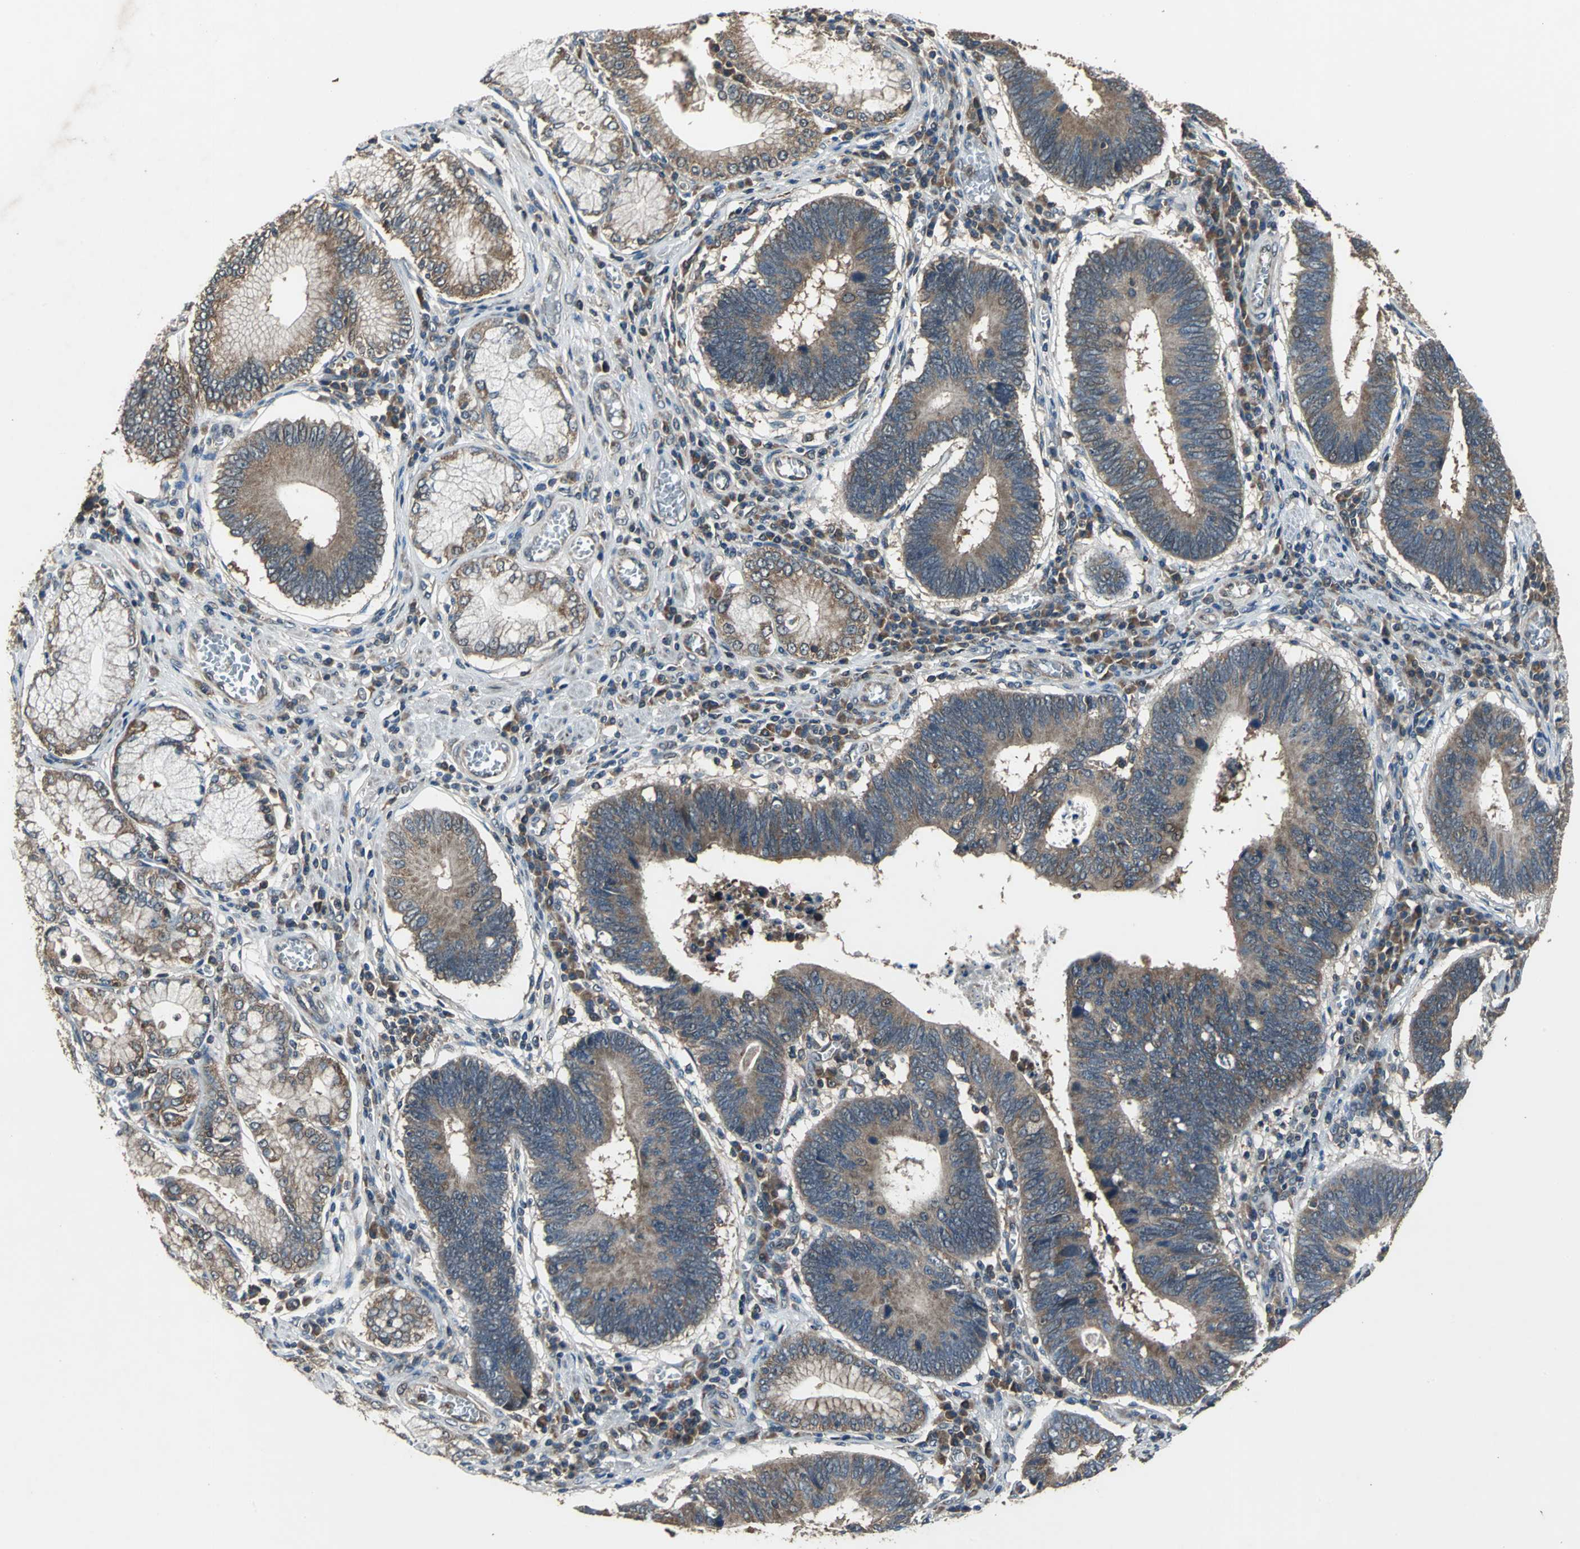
{"staining": {"intensity": "strong", "quantity": ">75%", "location": "cytoplasmic/membranous"}, "tissue": "stomach cancer", "cell_type": "Tumor cells", "image_type": "cancer", "snomed": [{"axis": "morphology", "description": "Adenocarcinoma, NOS"}, {"axis": "topography", "description": "Stomach"}], "caption": "Immunohistochemical staining of stomach cancer (adenocarcinoma) shows high levels of strong cytoplasmic/membranous protein staining in about >75% of tumor cells.", "gene": "ZNF608", "patient": {"sex": "male", "age": 59}}